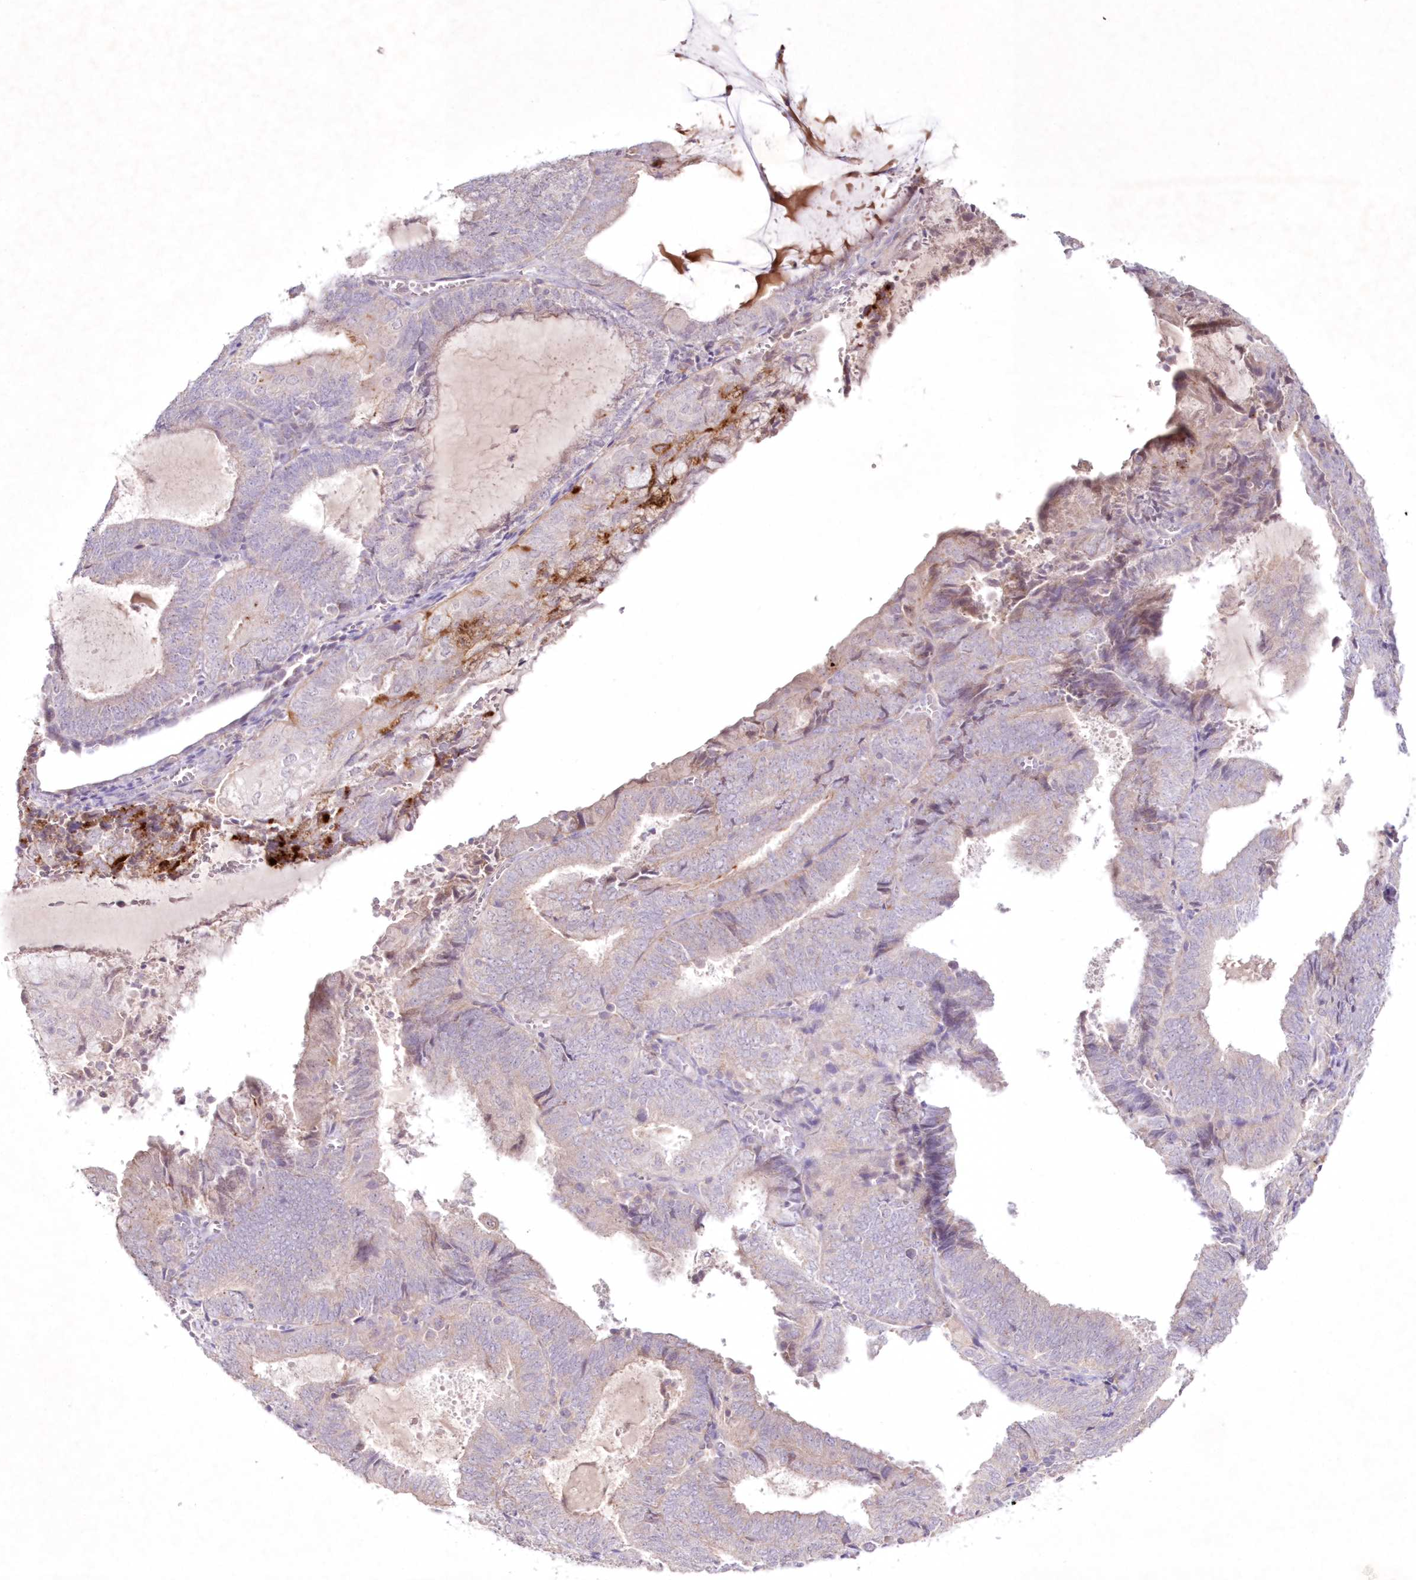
{"staining": {"intensity": "strong", "quantity": "<25%", "location": "cytoplasmic/membranous"}, "tissue": "endometrial cancer", "cell_type": "Tumor cells", "image_type": "cancer", "snomed": [{"axis": "morphology", "description": "Adenocarcinoma, NOS"}, {"axis": "topography", "description": "Endometrium"}], "caption": "Human endometrial adenocarcinoma stained for a protein (brown) exhibits strong cytoplasmic/membranous positive expression in approximately <25% of tumor cells.", "gene": "NEU4", "patient": {"sex": "female", "age": 81}}